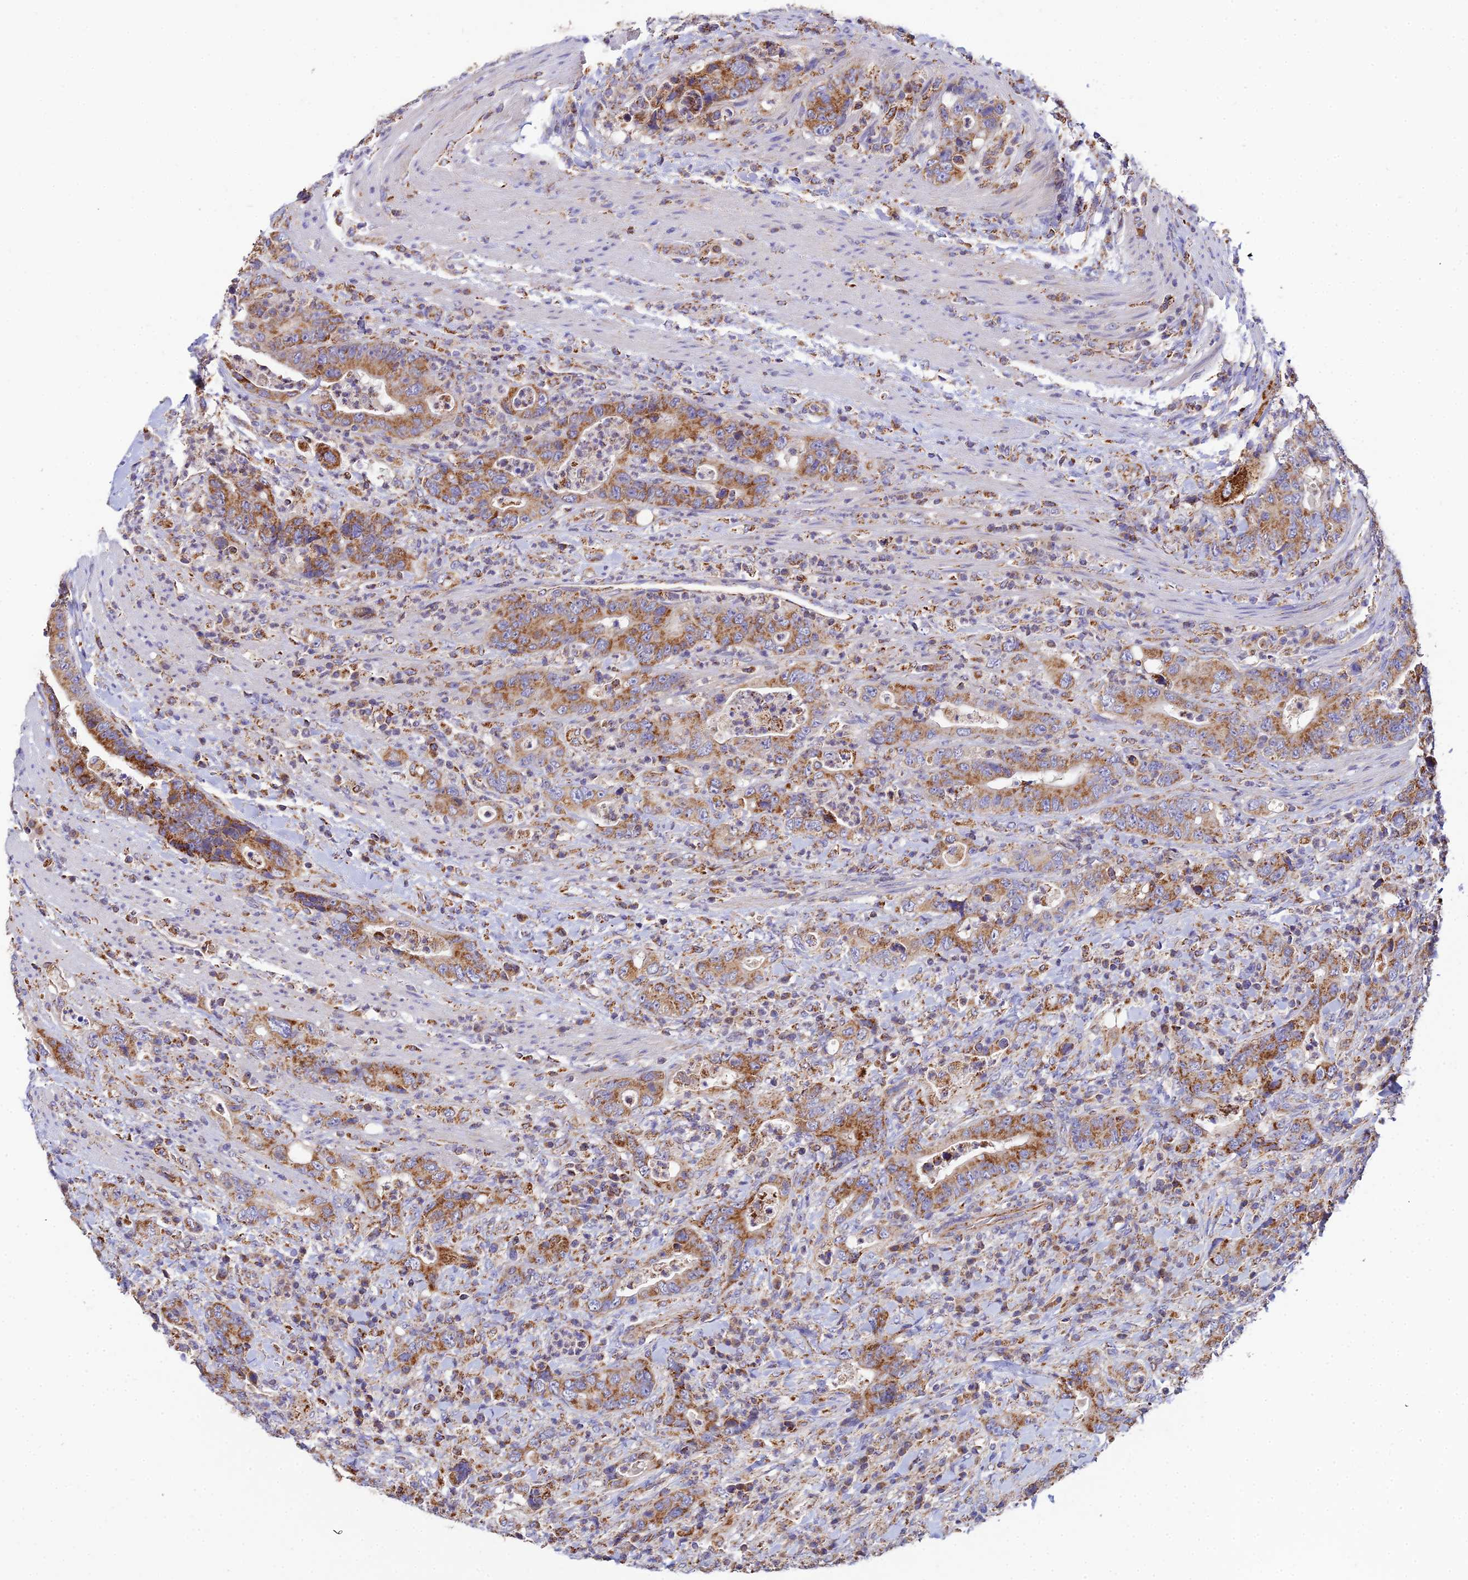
{"staining": {"intensity": "moderate", "quantity": ">75%", "location": "cytoplasmic/membranous"}, "tissue": "colorectal cancer", "cell_type": "Tumor cells", "image_type": "cancer", "snomed": [{"axis": "morphology", "description": "Adenocarcinoma, NOS"}, {"axis": "topography", "description": "Colon"}], "caption": "Moderate cytoplasmic/membranous protein staining is appreciated in approximately >75% of tumor cells in adenocarcinoma (colorectal).", "gene": "NIPSNAP3A", "patient": {"sex": "female", "age": 75}}